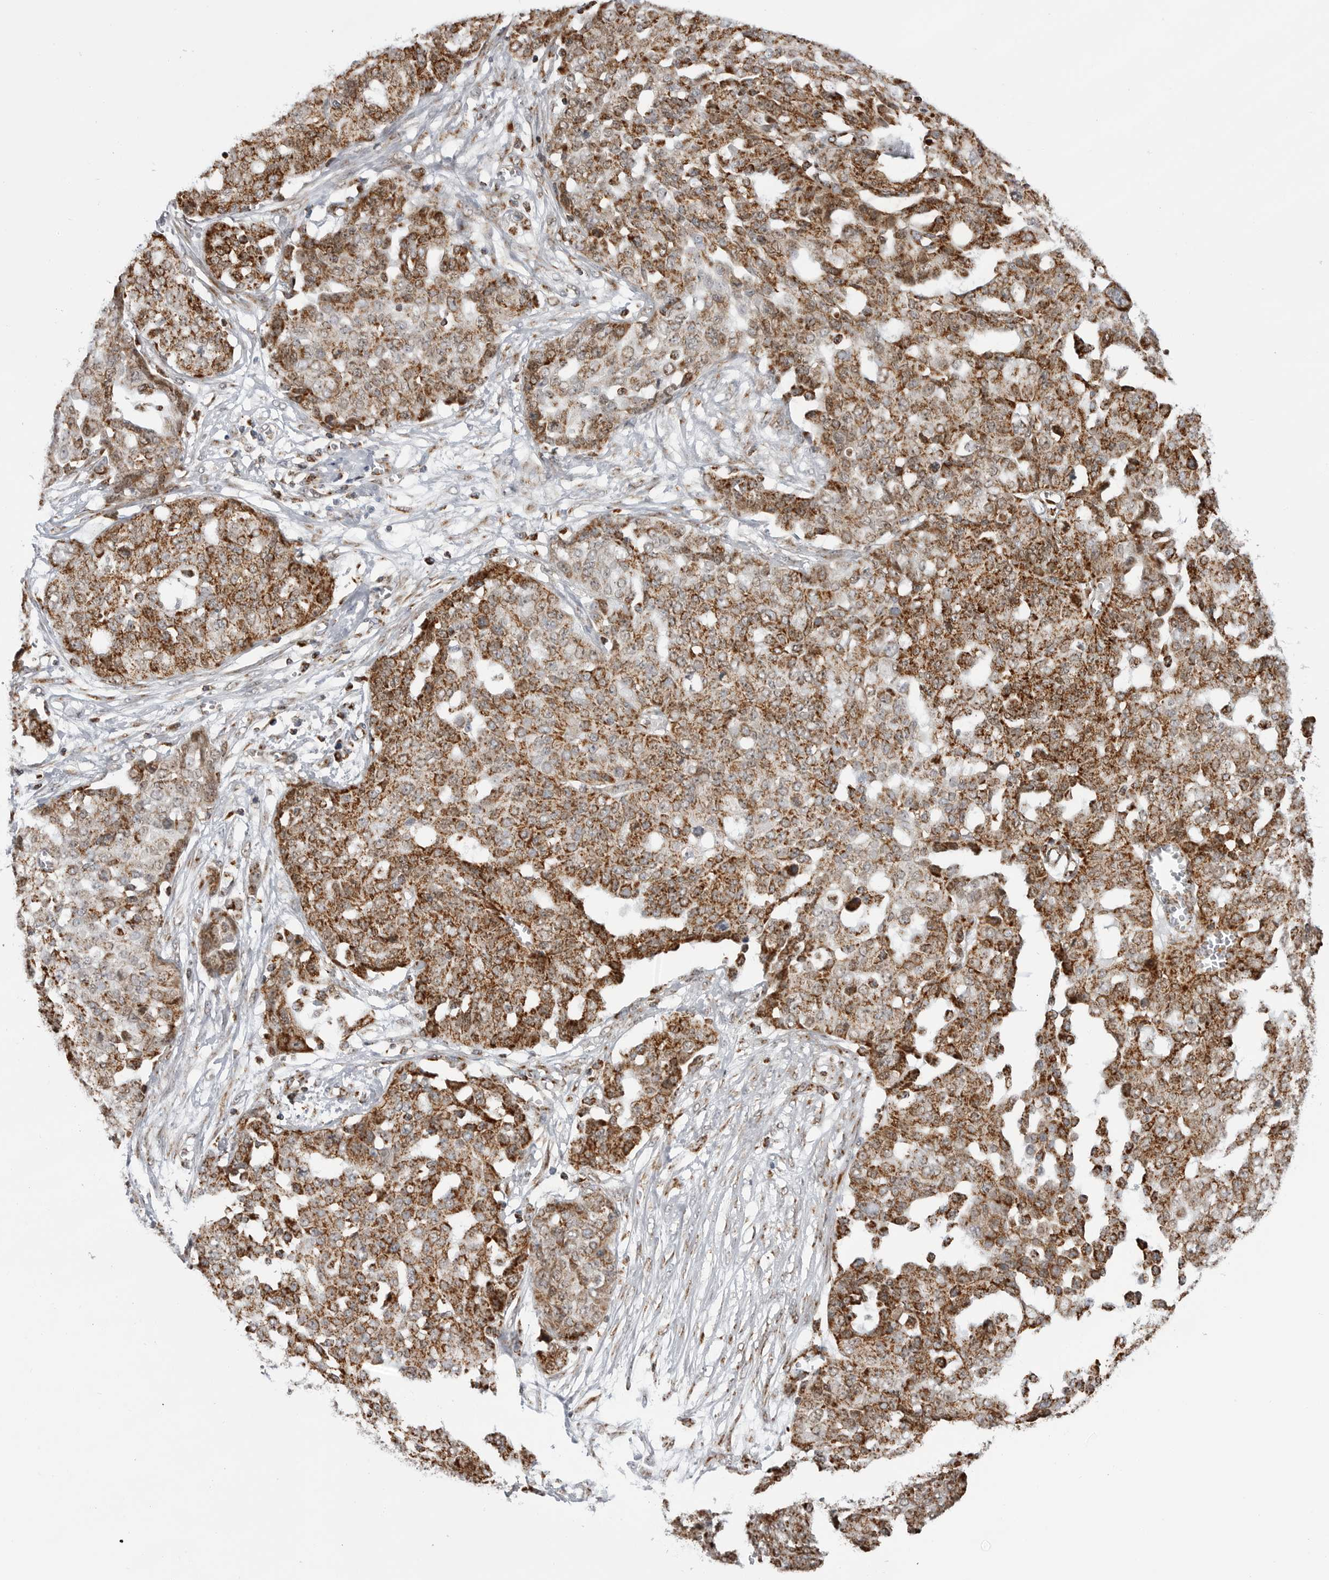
{"staining": {"intensity": "moderate", "quantity": ">75%", "location": "cytoplasmic/membranous"}, "tissue": "ovarian cancer", "cell_type": "Tumor cells", "image_type": "cancer", "snomed": [{"axis": "morphology", "description": "Cystadenocarcinoma, serous, NOS"}, {"axis": "topography", "description": "Soft tissue"}, {"axis": "topography", "description": "Ovary"}], "caption": "Moderate cytoplasmic/membranous positivity is seen in about >75% of tumor cells in ovarian cancer.", "gene": "COX5A", "patient": {"sex": "female", "age": 57}}